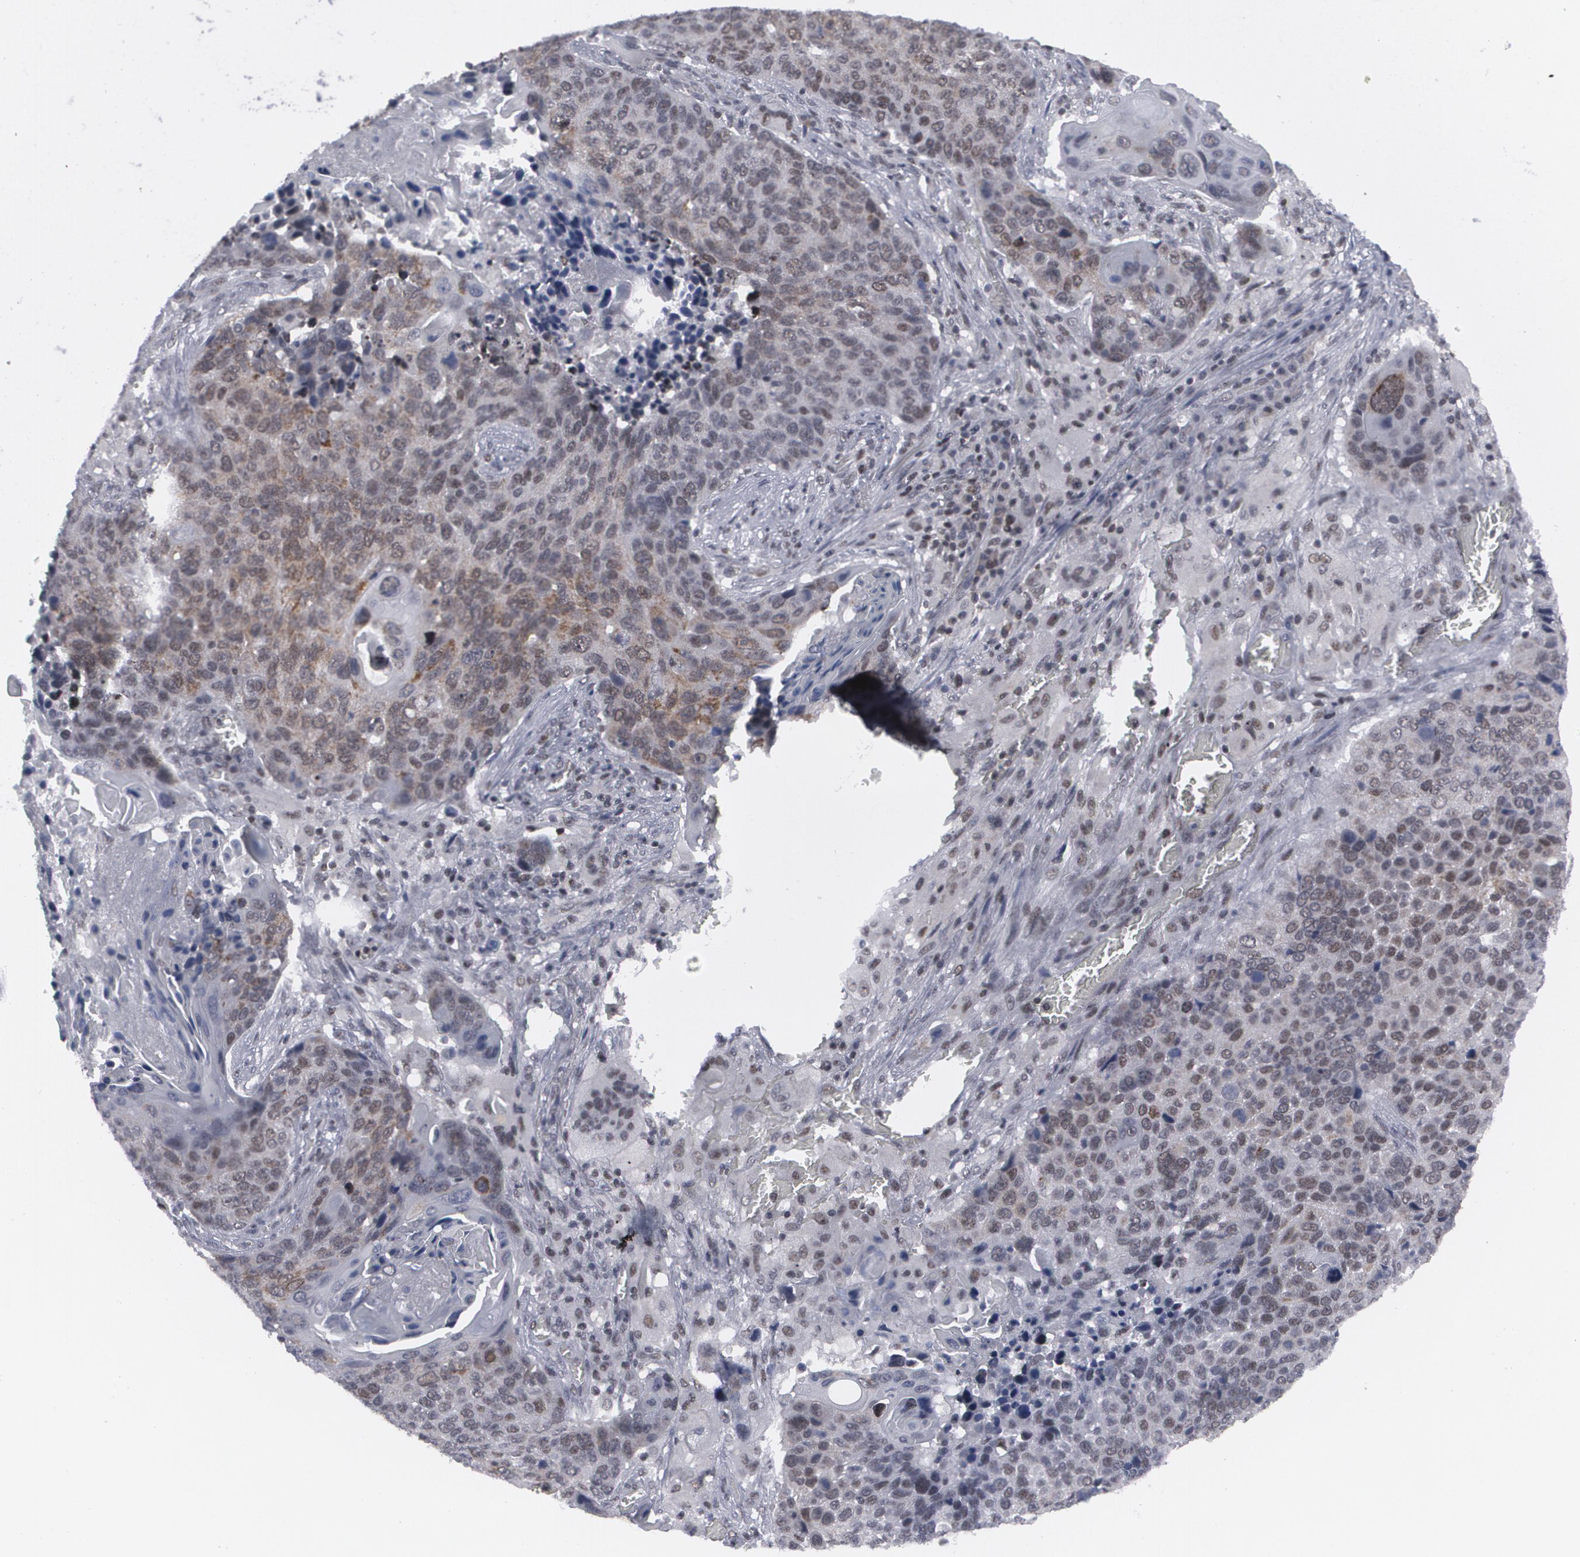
{"staining": {"intensity": "weak", "quantity": "25%-75%", "location": "cytoplasmic/membranous,nuclear"}, "tissue": "lung cancer", "cell_type": "Tumor cells", "image_type": "cancer", "snomed": [{"axis": "morphology", "description": "Squamous cell carcinoma, NOS"}, {"axis": "topography", "description": "Lung"}], "caption": "Immunohistochemistry (IHC) photomicrograph of lung squamous cell carcinoma stained for a protein (brown), which shows low levels of weak cytoplasmic/membranous and nuclear expression in approximately 25%-75% of tumor cells.", "gene": "MCL1", "patient": {"sex": "male", "age": 68}}